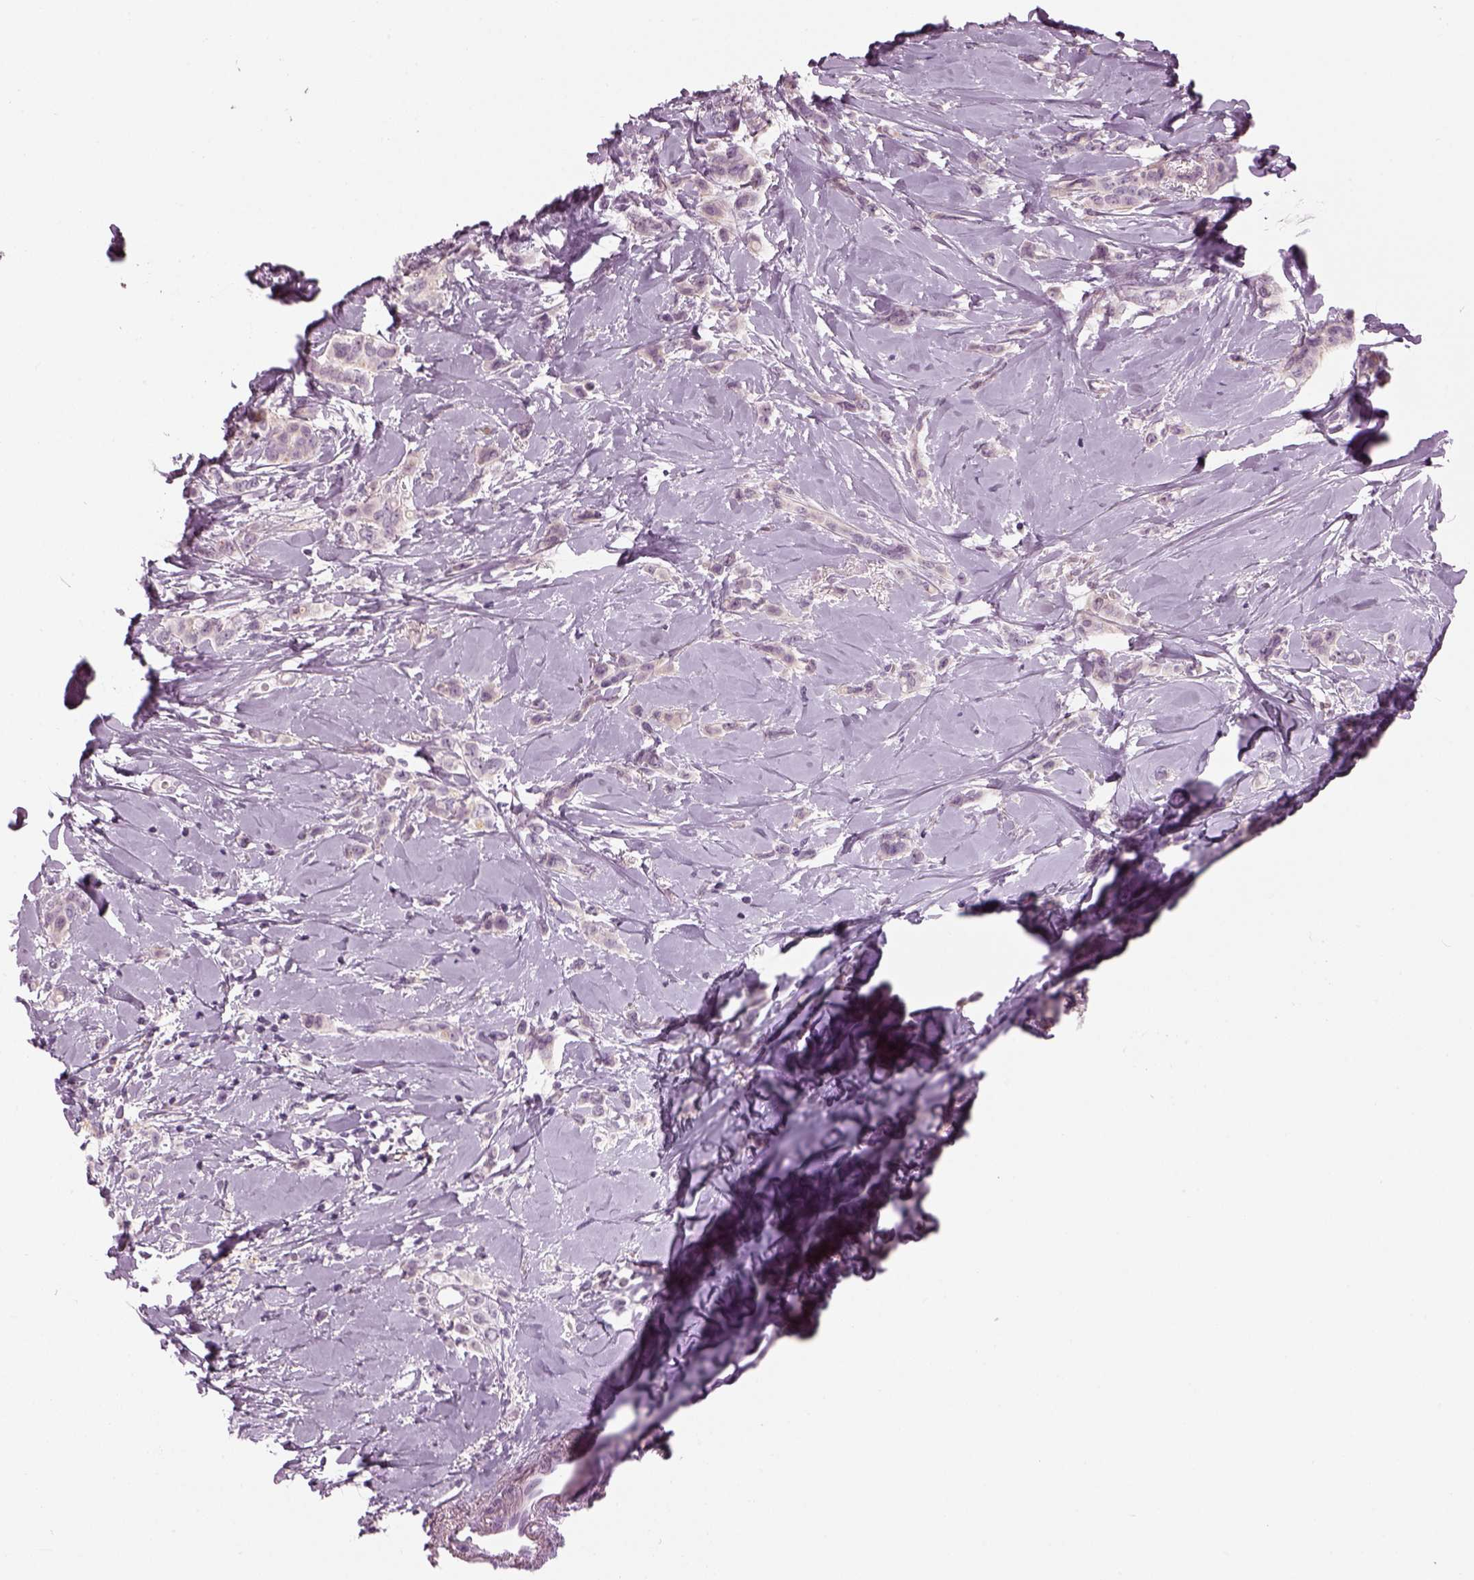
{"staining": {"intensity": "negative", "quantity": "none", "location": "none"}, "tissue": "breast cancer", "cell_type": "Tumor cells", "image_type": "cancer", "snomed": [{"axis": "morphology", "description": "Lobular carcinoma"}, {"axis": "topography", "description": "Breast"}], "caption": "Human breast lobular carcinoma stained for a protein using immunohistochemistry (IHC) reveals no positivity in tumor cells.", "gene": "LRRIQ3", "patient": {"sex": "female", "age": 66}}